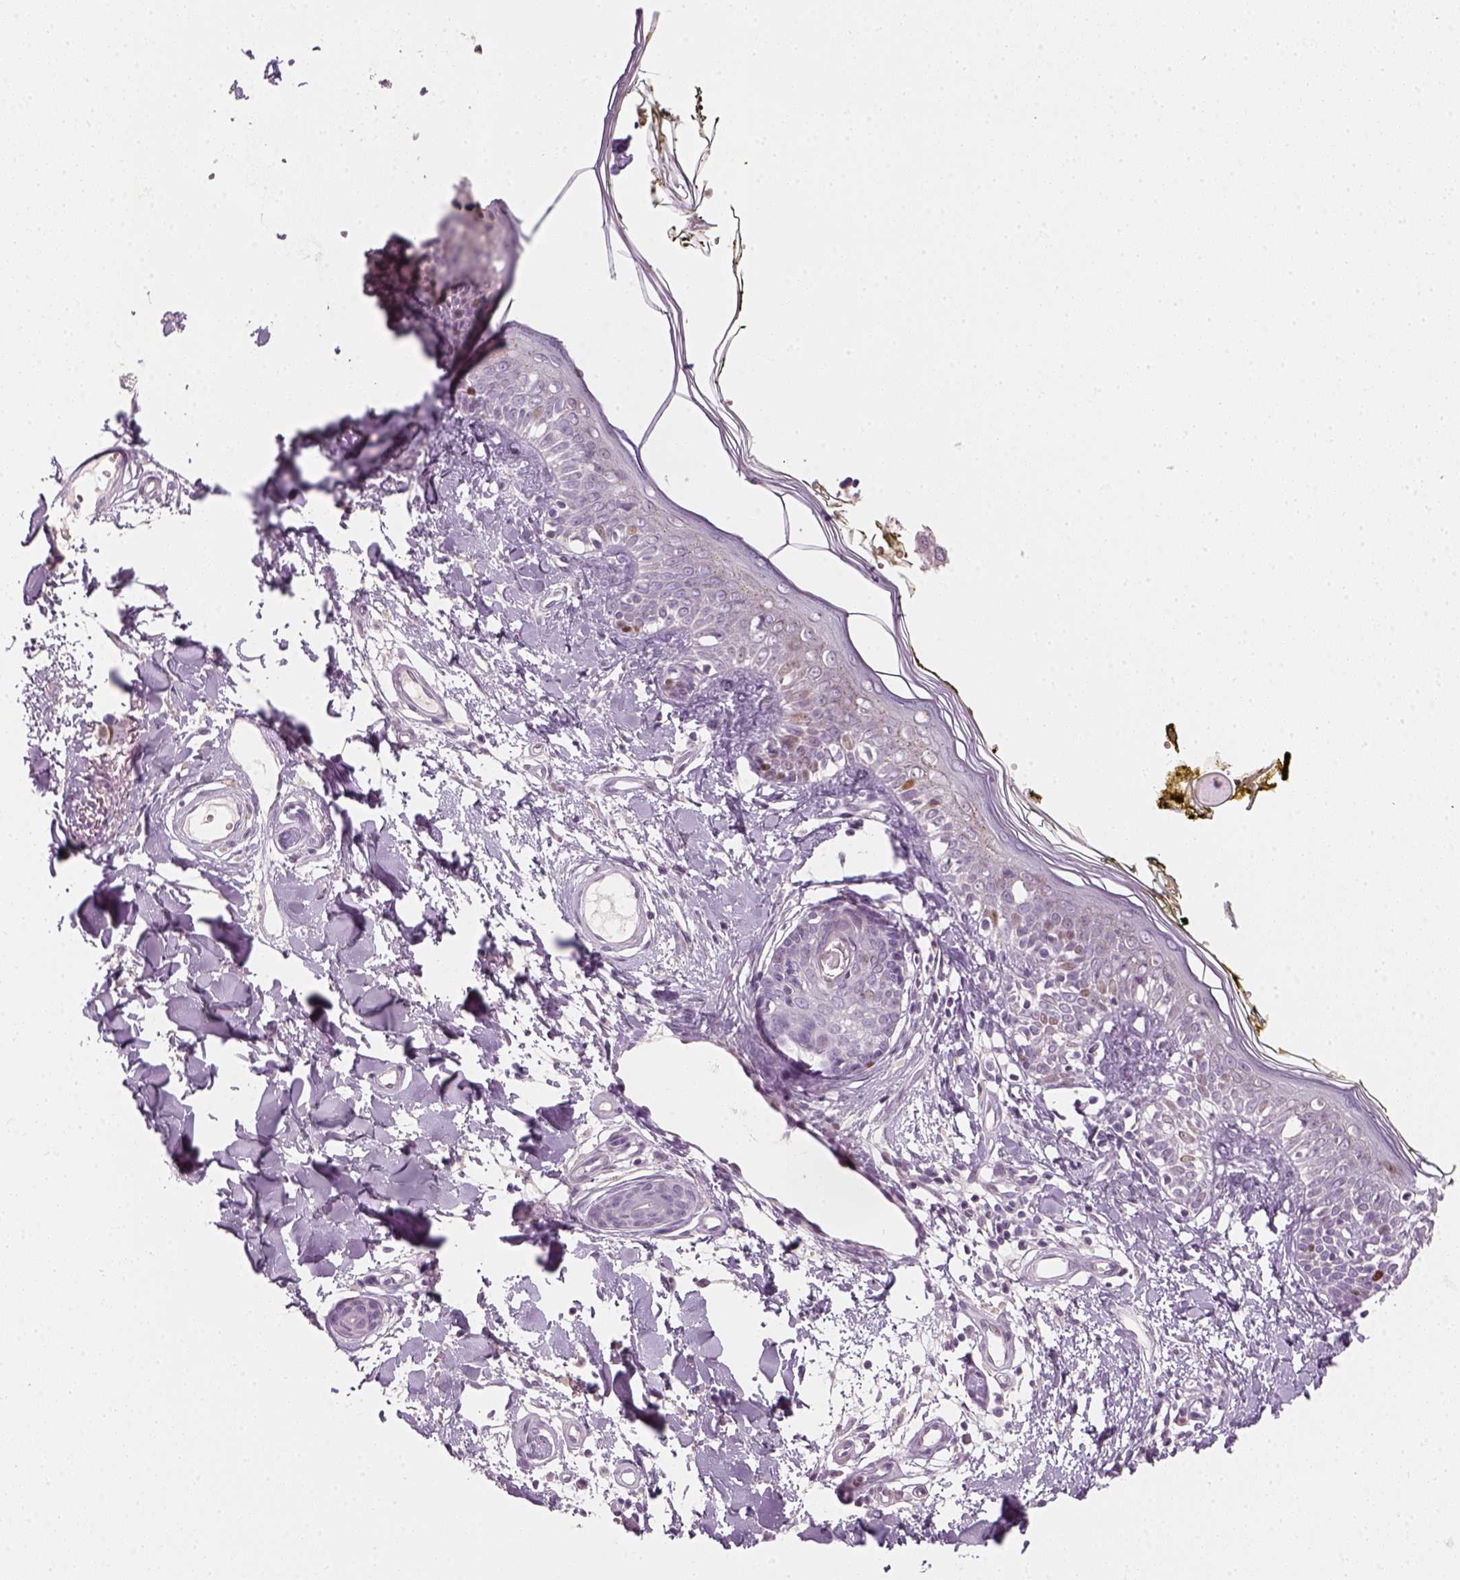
{"staining": {"intensity": "negative", "quantity": "none", "location": "none"}, "tissue": "skin", "cell_type": "Fibroblasts", "image_type": "normal", "snomed": [{"axis": "morphology", "description": "Normal tissue, NOS"}, {"axis": "topography", "description": "Skin"}], "caption": "Immunohistochemistry (IHC) image of benign skin stained for a protein (brown), which exhibits no staining in fibroblasts.", "gene": "TP53", "patient": {"sex": "male", "age": 76}}